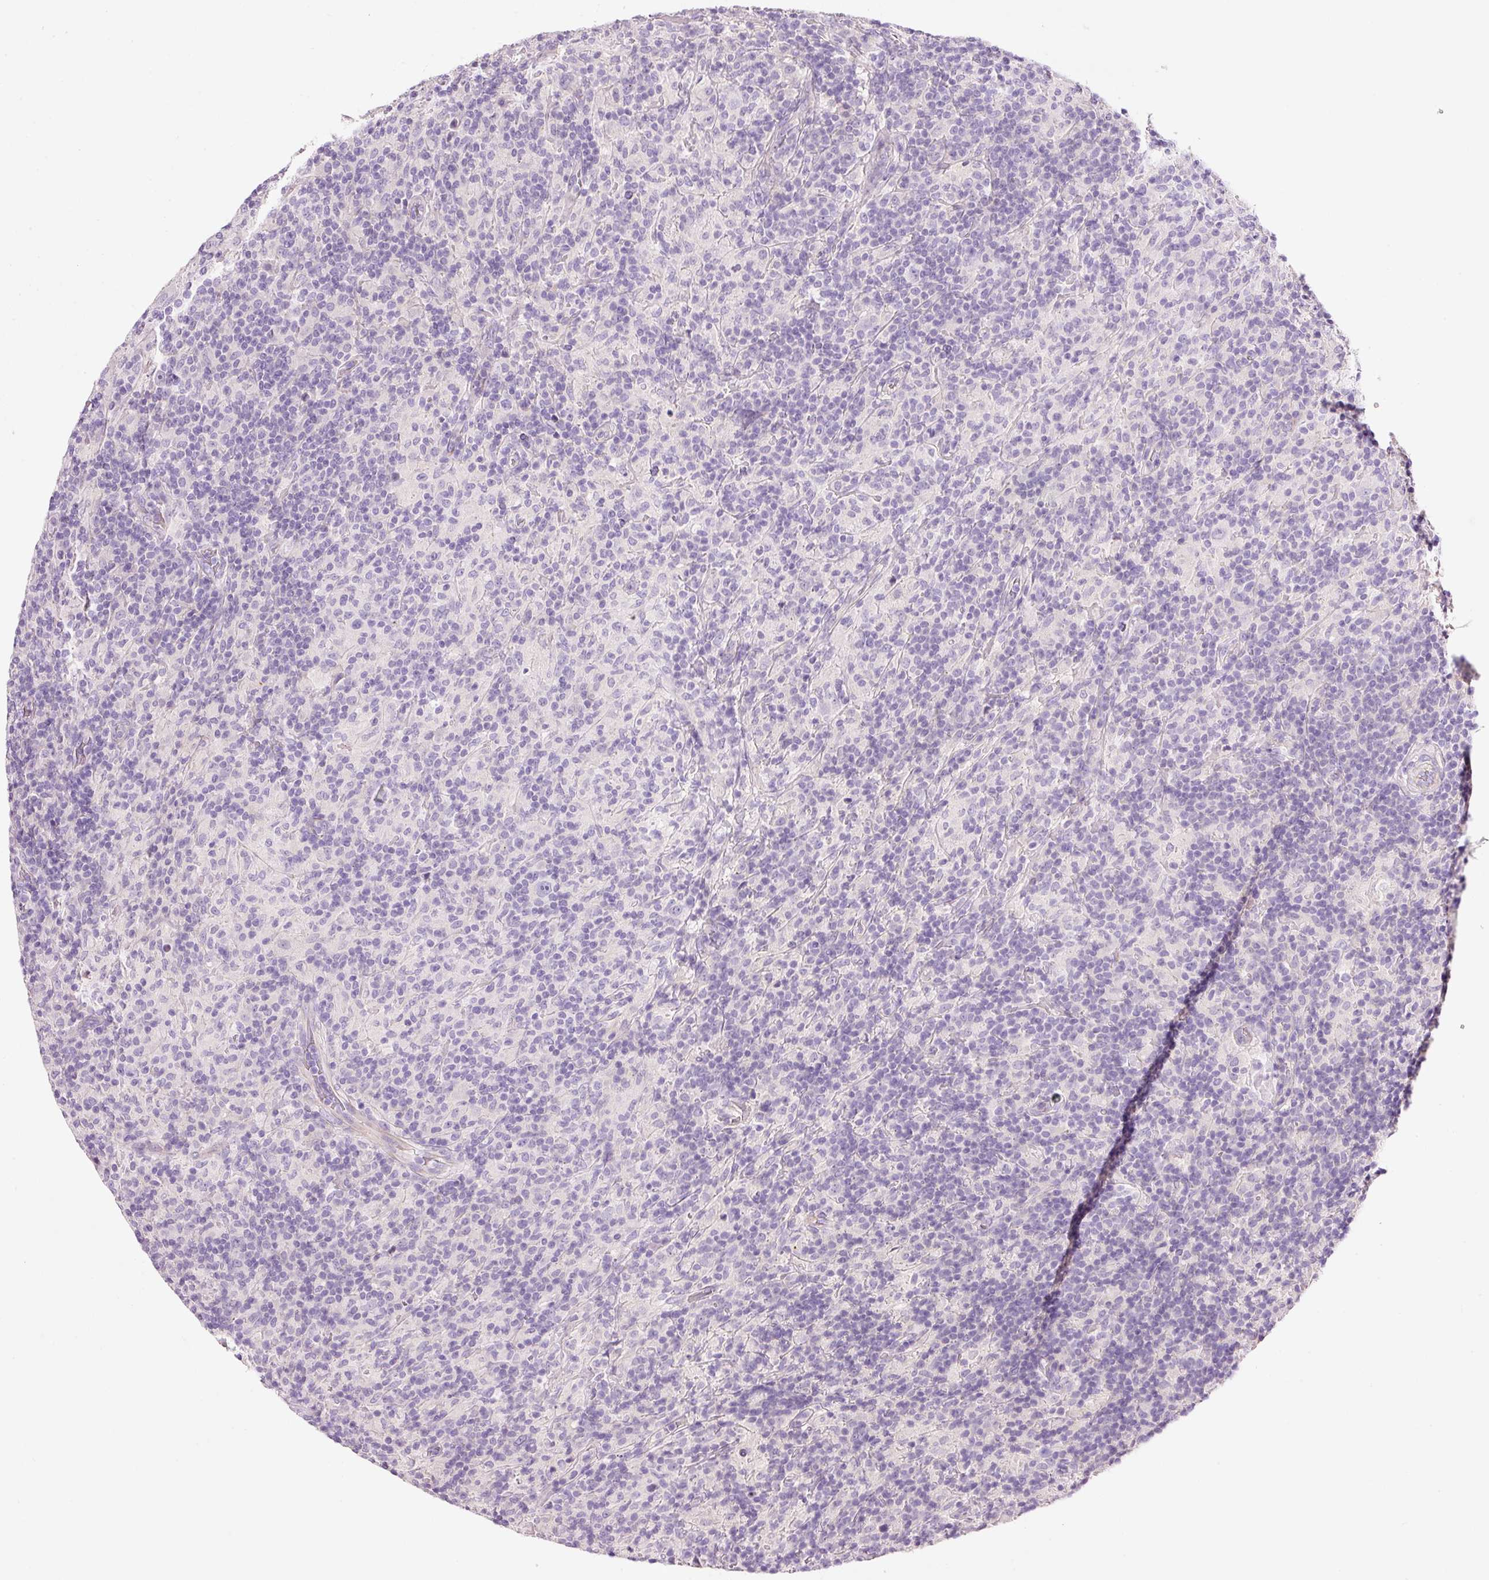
{"staining": {"intensity": "negative", "quantity": "none", "location": "none"}, "tissue": "lymphoma", "cell_type": "Tumor cells", "image_type": "cancer", "snomed": [{"axis": "morphology", "description": "Hodgkin's disease, NOS"}, {"axis": "topography", "description": "Lymph node"}], "caption": "The image demonstrates no significant positivity in tumor cells of lymphoma.", "gene": "SOS2", "patient": {"sex": "male", "age": 70}}